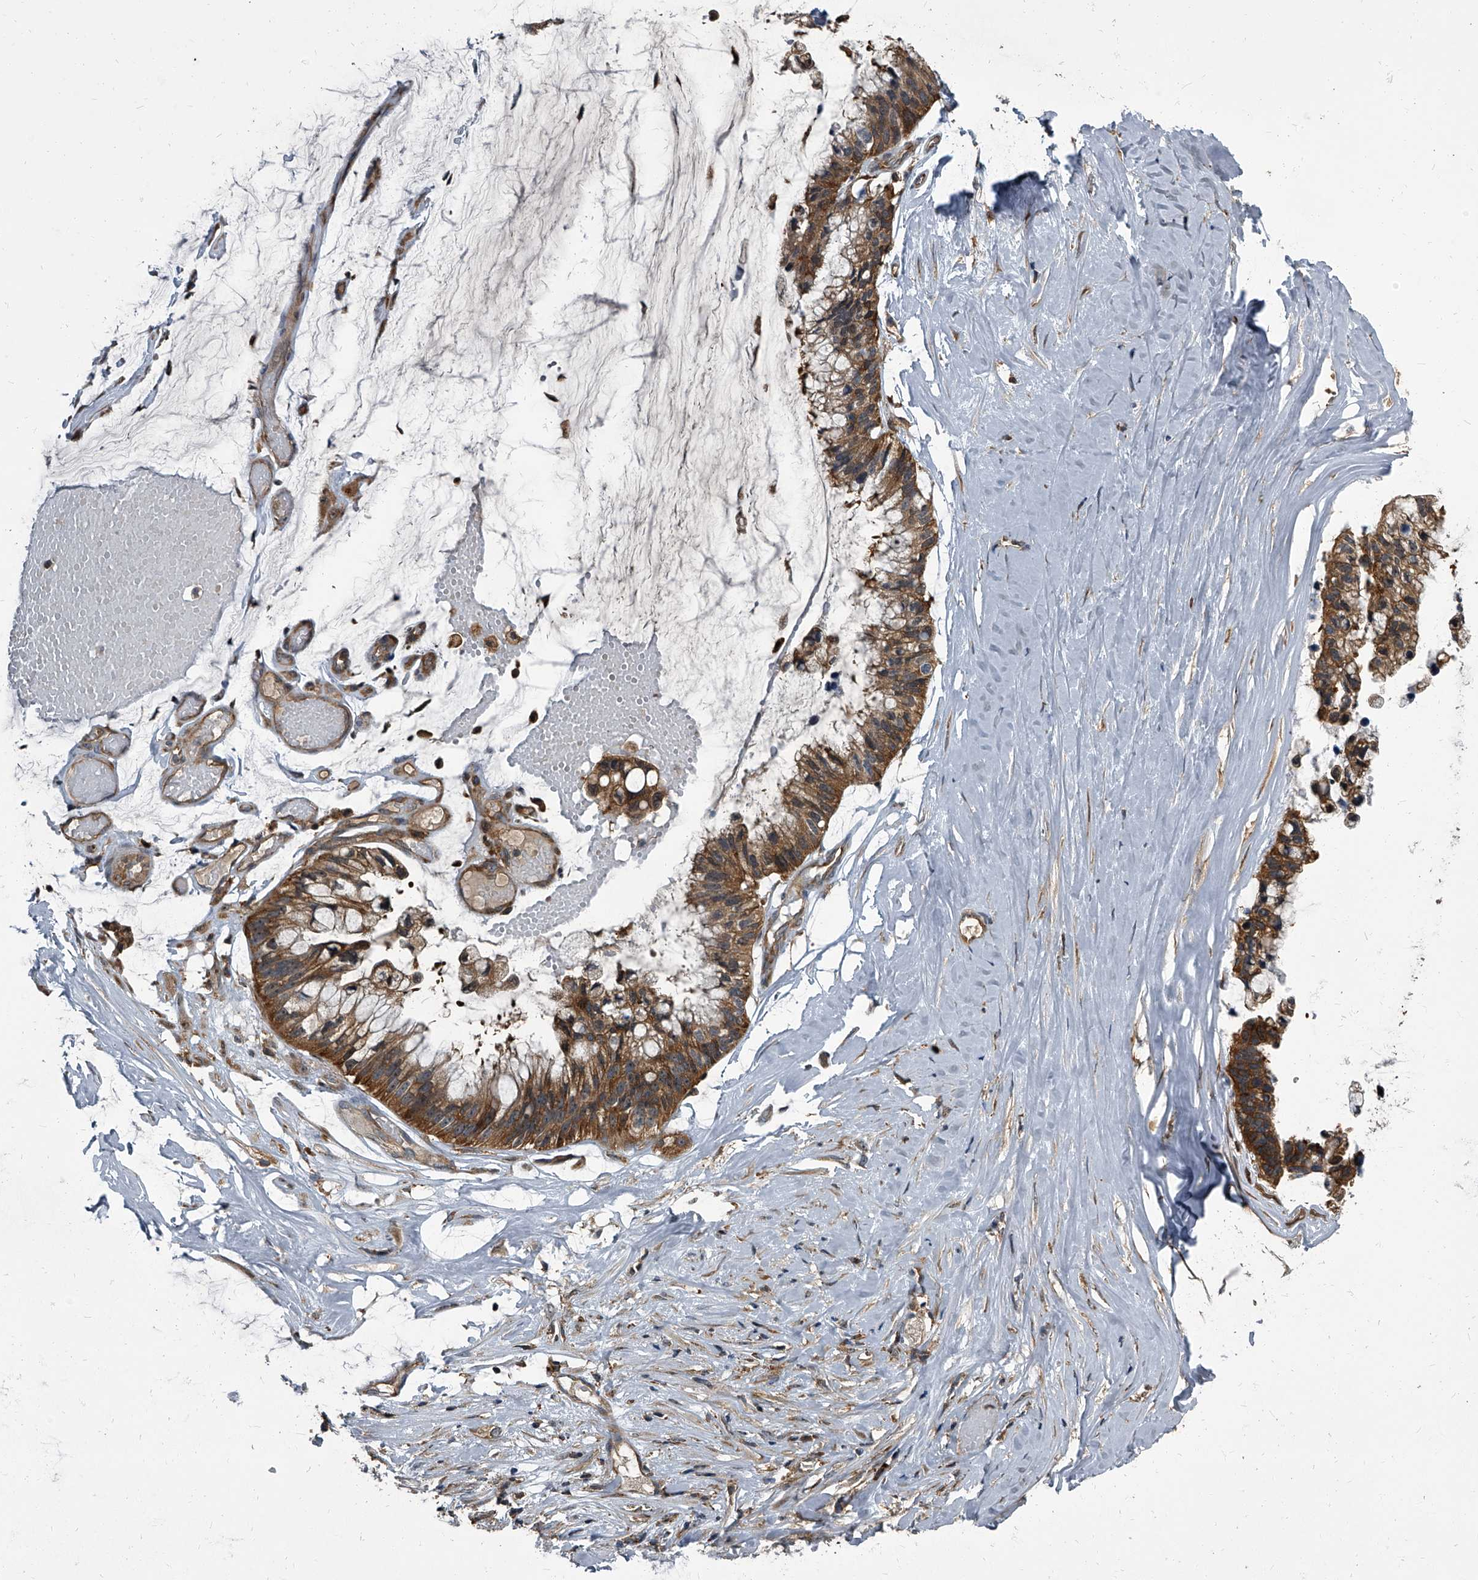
{"staining": {"intensity": "moderate", "quantity": ">75%", "location": "cytoplasmic/membranous"}, "tissue": "ovarian cancer", "cell_type": "Tumor cells", "image_type": "cancer", "snomed": [{"axis": "morphology", "description": "Cystadenocarcinoma, mucinous, NOS"}, {"axis": "topography", "description": "Ovary"}], "caption": "This is a histology image of immunohistochemistry staining of ovarian cancer (mucinous cystadenocarcinoma), which shows moderate staining in the cytoplasmic/membranous of tumor cells.", "gene": "CDV3", "patient": {"sex": "female", "age": 39}}